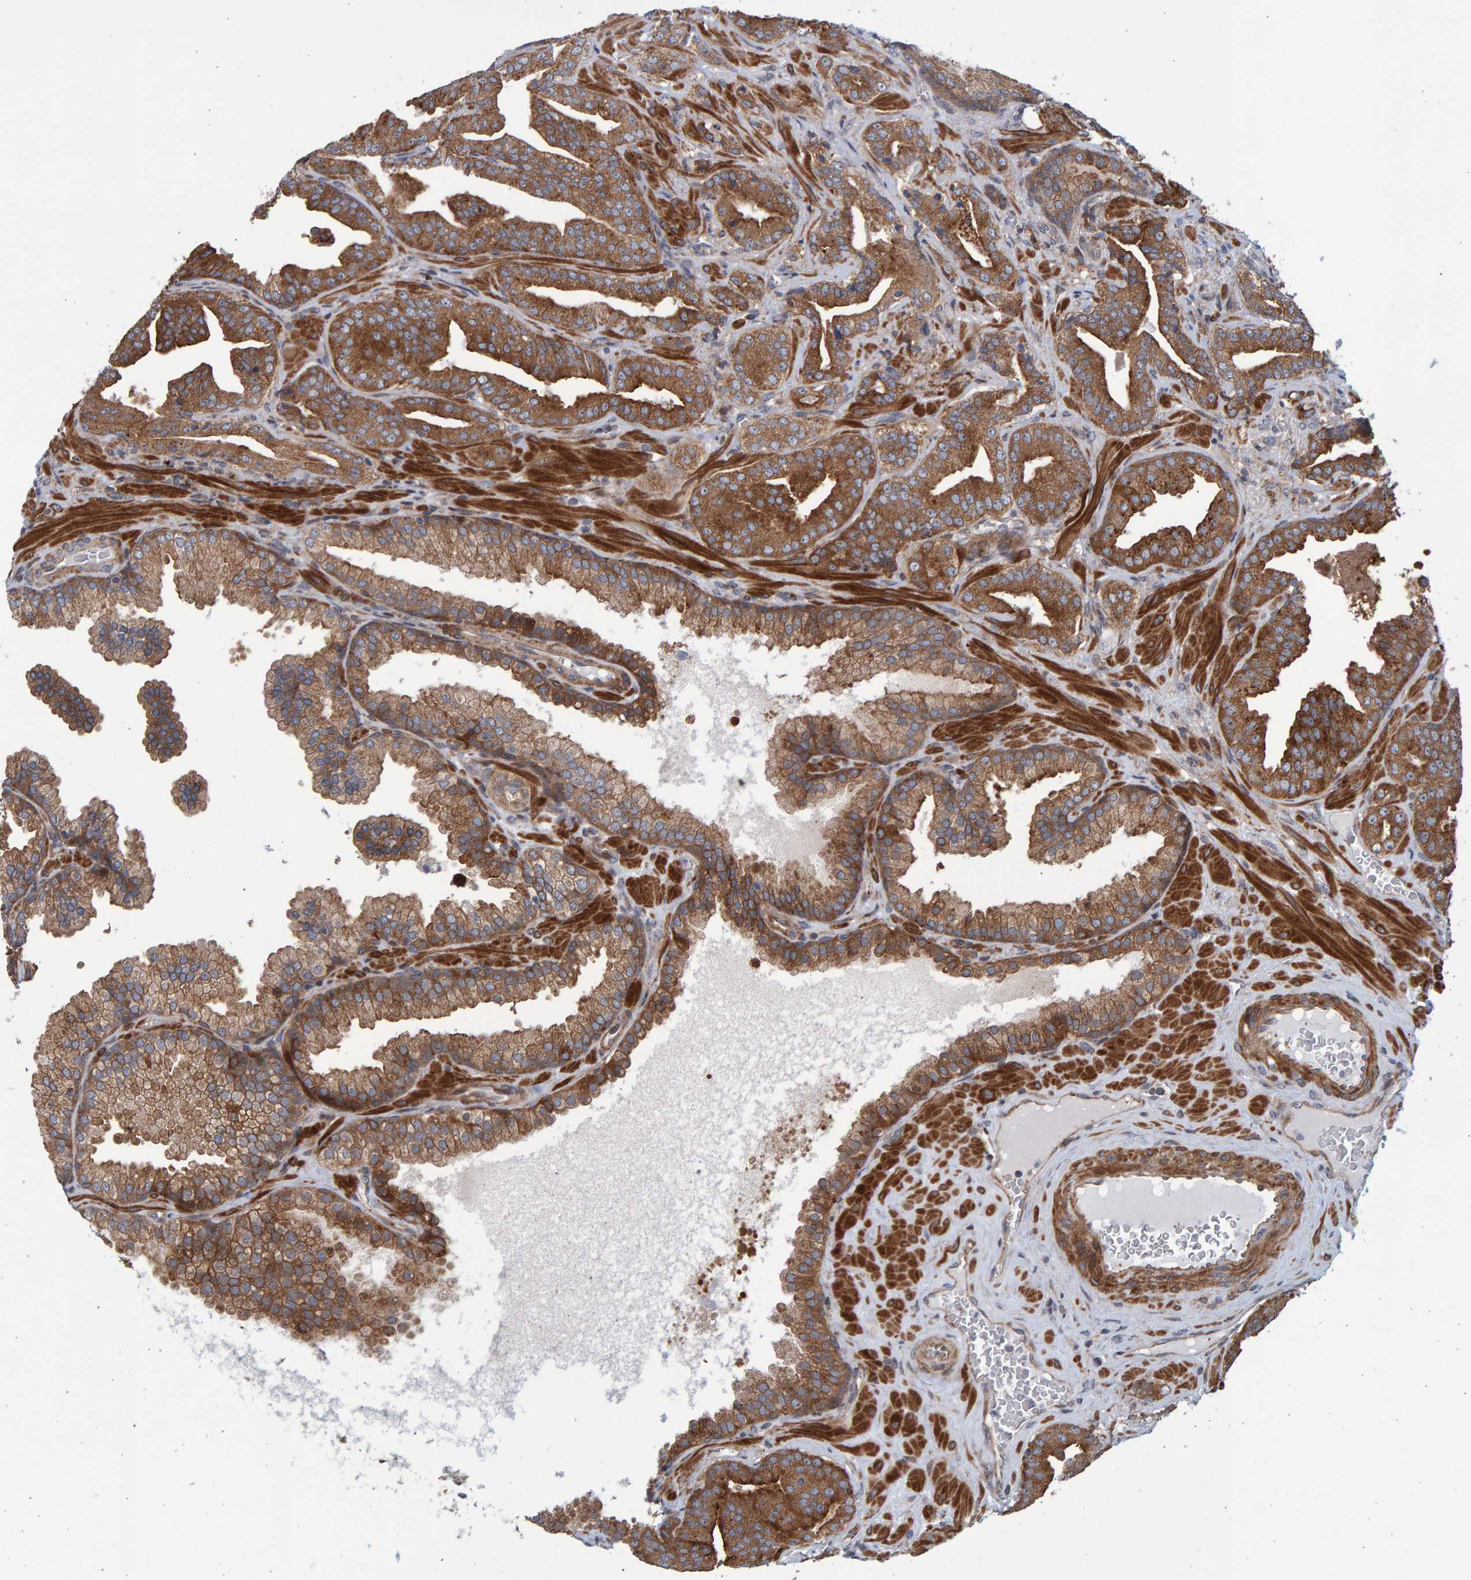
{"staining": {"intensity": "moderate", "quantity": ">75%", "location": "cytoplasmic/membranous"}, "tissue": "prostate cancer", "cell_type": "Tumor cells", "image_type": "cancer", "snomed": [{"axis": "morphology", "description": "Adenocarcinoma, Low grade"}, {"axis": "topography", "description": "Prostate"}], "caption": "Immunohistochemical staining of human prostate low-grade adenocarcinoma exhibits medium levels of moderate cytoplasmic/membranous positivity in about >75% of tumor cells.", "gene": "LRBA", "patient": {"sex": "male", "age": 62}}